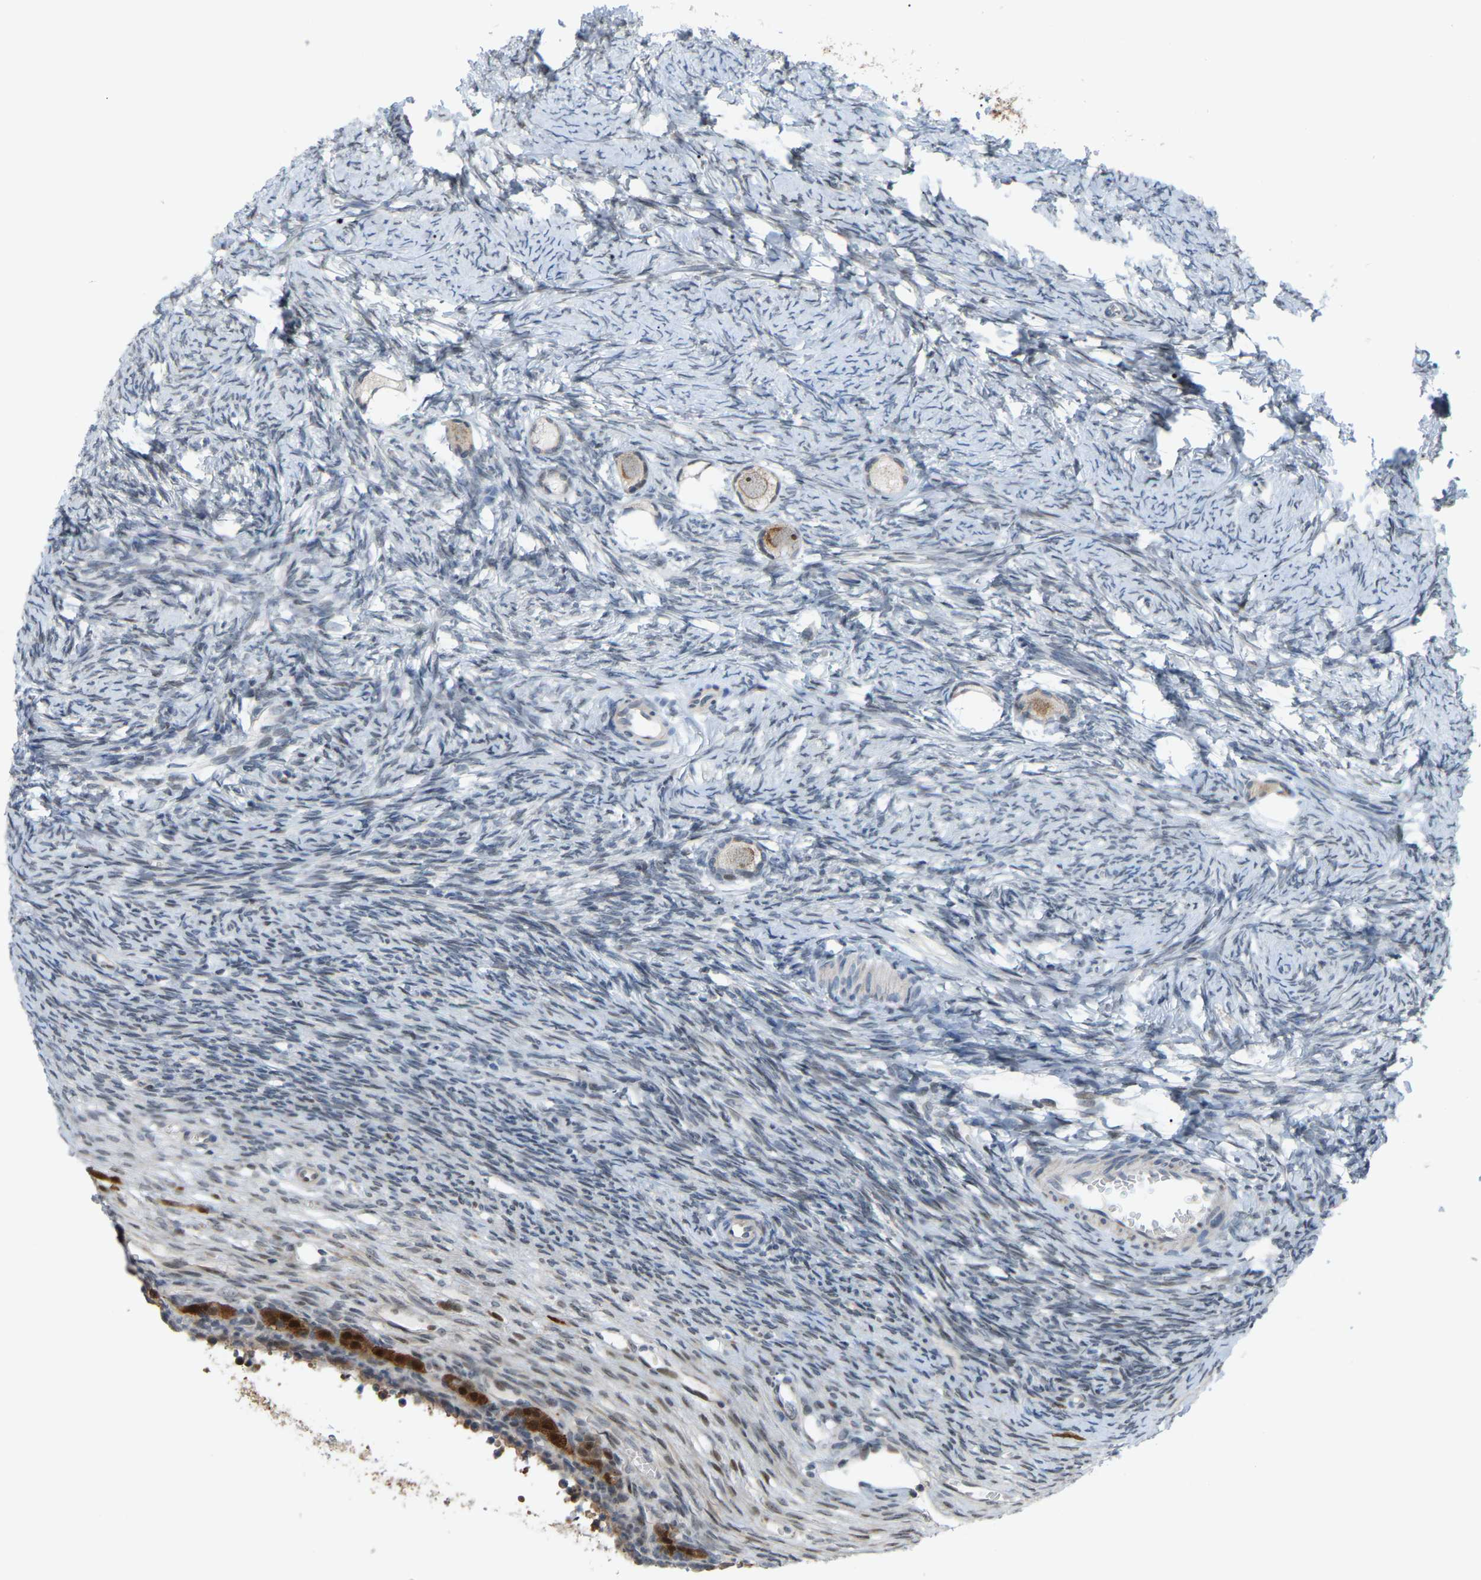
{"staining": {"intensity": "weak", "quantity": ">75%", "location": "cytoplasmic/membranous"}, "tissue": "ovary", "cell_type": "Follicle cells", "image_type": "normal", "snomed": [{"axis": "morphology", "description": "Normal tissue, NOS"}, {"axis": "topography", "description": "Ovary"}], "caption": "Immunohistochemical staining of benign human ovary reveals low levels of weak cytoplasmic/membranous positivity in approximately >75% of follicle cells. Using DAB (brown) and hematoxylin (blue) stains, captured at high magnification using brightfield microscopy.", "gene": "CROT", "patient": {"sex": "female", "age": 27}}